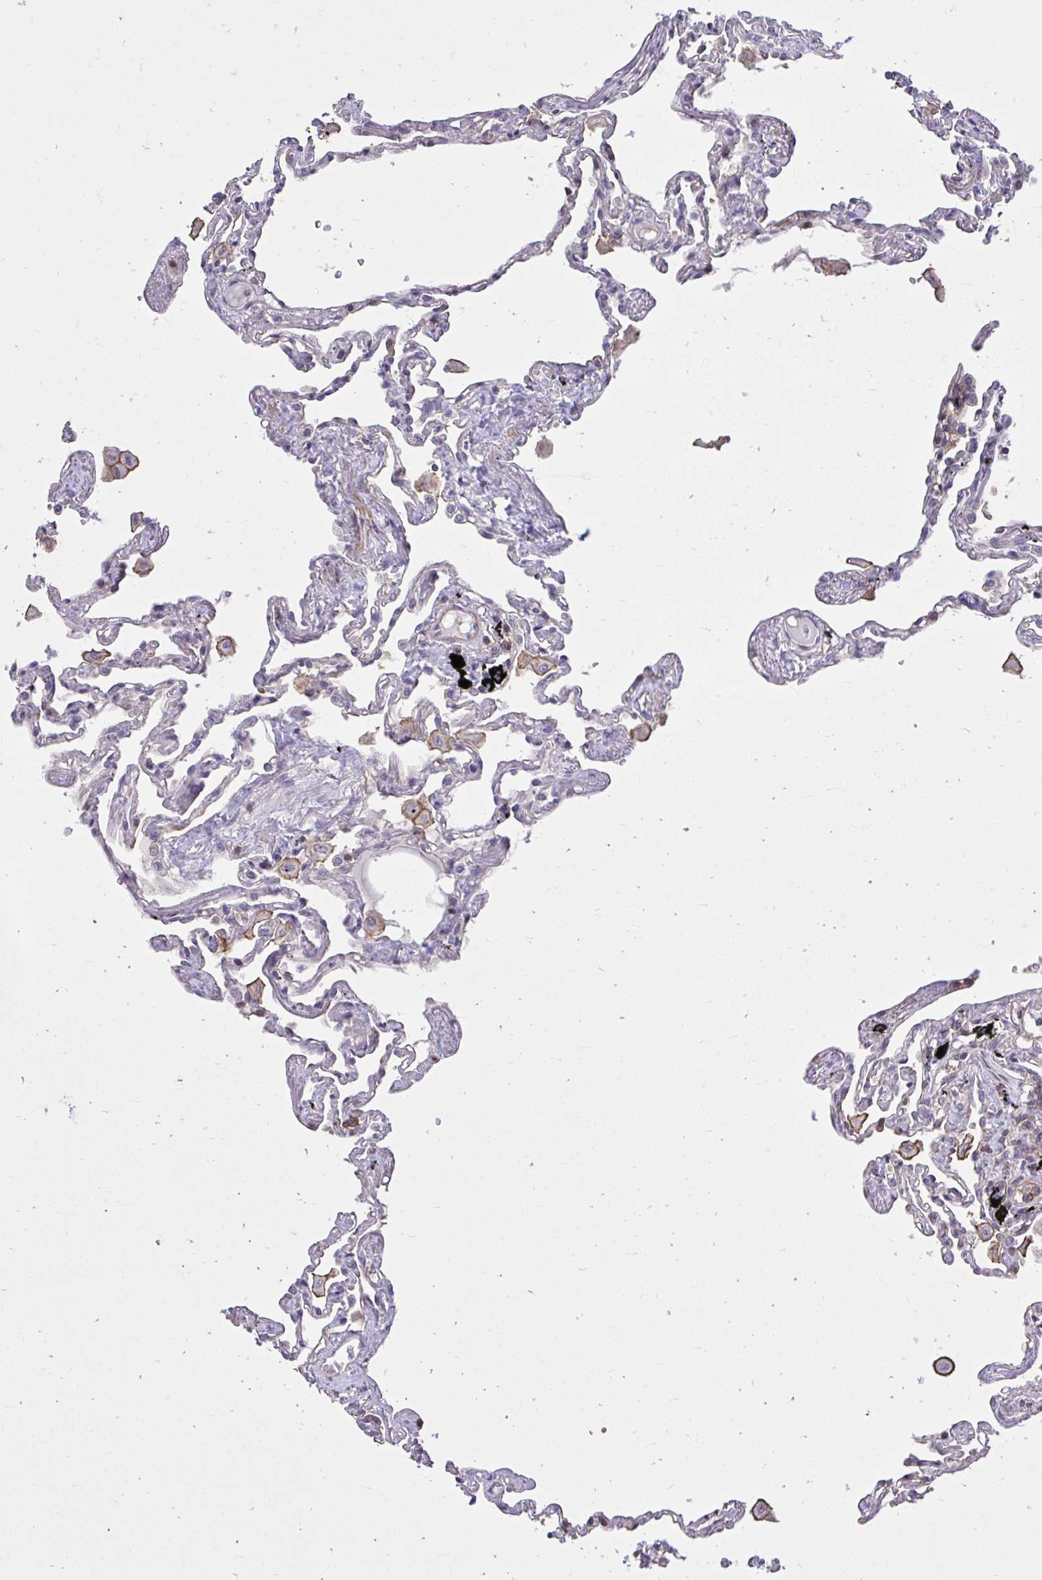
{"staining": {"intensity": "negative", "quantity": "none", "location": "none"}, "tissue": "lung", "cell_type": "Alveolar cells", "image_type": "normal", "snomed": [{"axis": "morphology", "description": "Normal tissue, NOS"}, {"axis": "topography", "description": "Lung"}], "caption": "DAB (3,3'-diaminobenzidine) immunohistochemical staining of normal lung exhibits no significant expression in alveolar cells.", "gene": "IGFL2", "patient": {"sex": "female", "age": 67}}